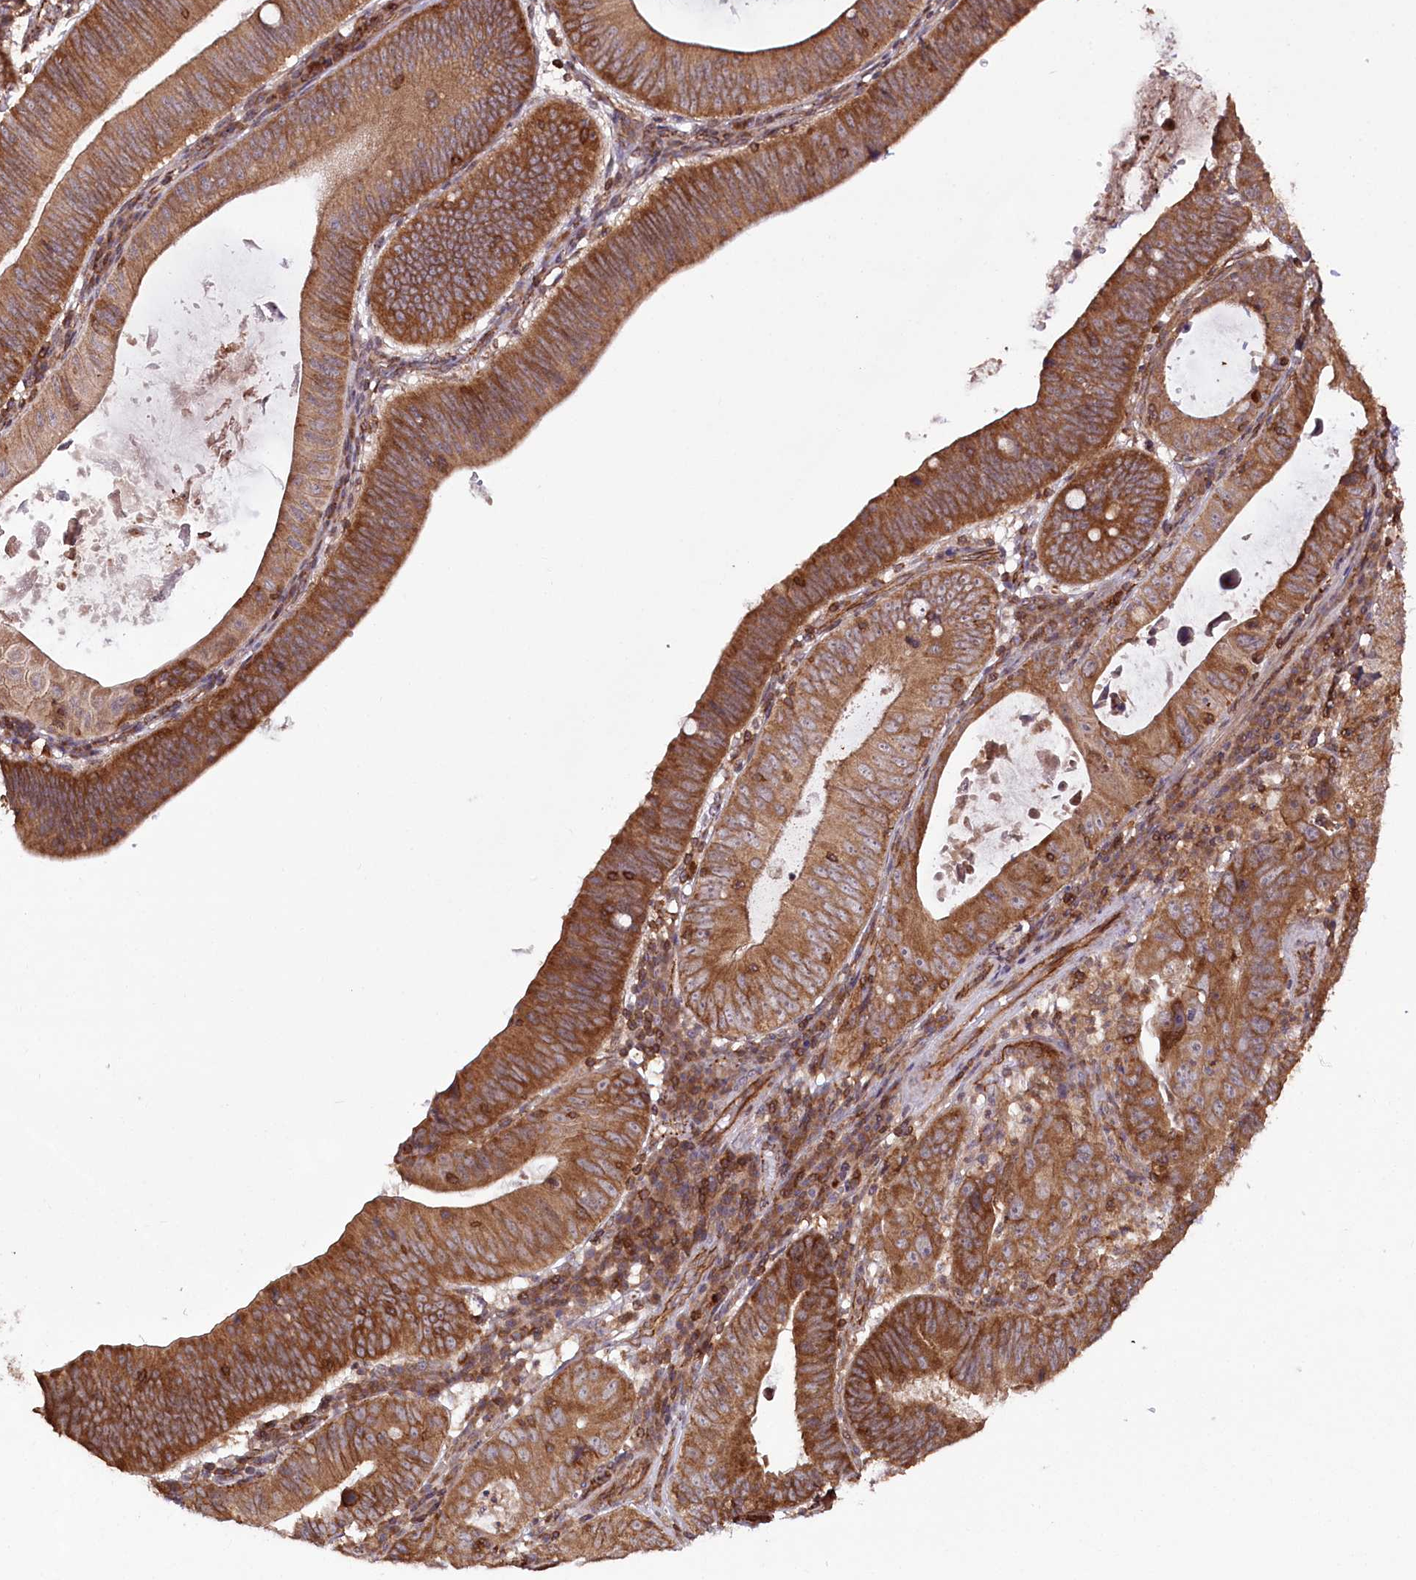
{"staining": {"intensity": "strong", "quantity": ">75%", "location": "cytoplasmic/membranous"}, "tissue": "stomach cancer", "cell_type": "Tumor cells", "image_type": "cancer", "snomed": [{"axis": "morphology", "description": "Adenocarcinoma, NOS"}, {"axis": "topography", "description": "Stomach"}], "caption": "An IHC micrograph of tumor tissue is shown. Protein staining in brown highlights strong cytoplasmic/membranous positivity in adenocarcinoma (stomach) within tumor cells.", "gene": "DHX29", "patient": {"sex": "male", "age": 59}}